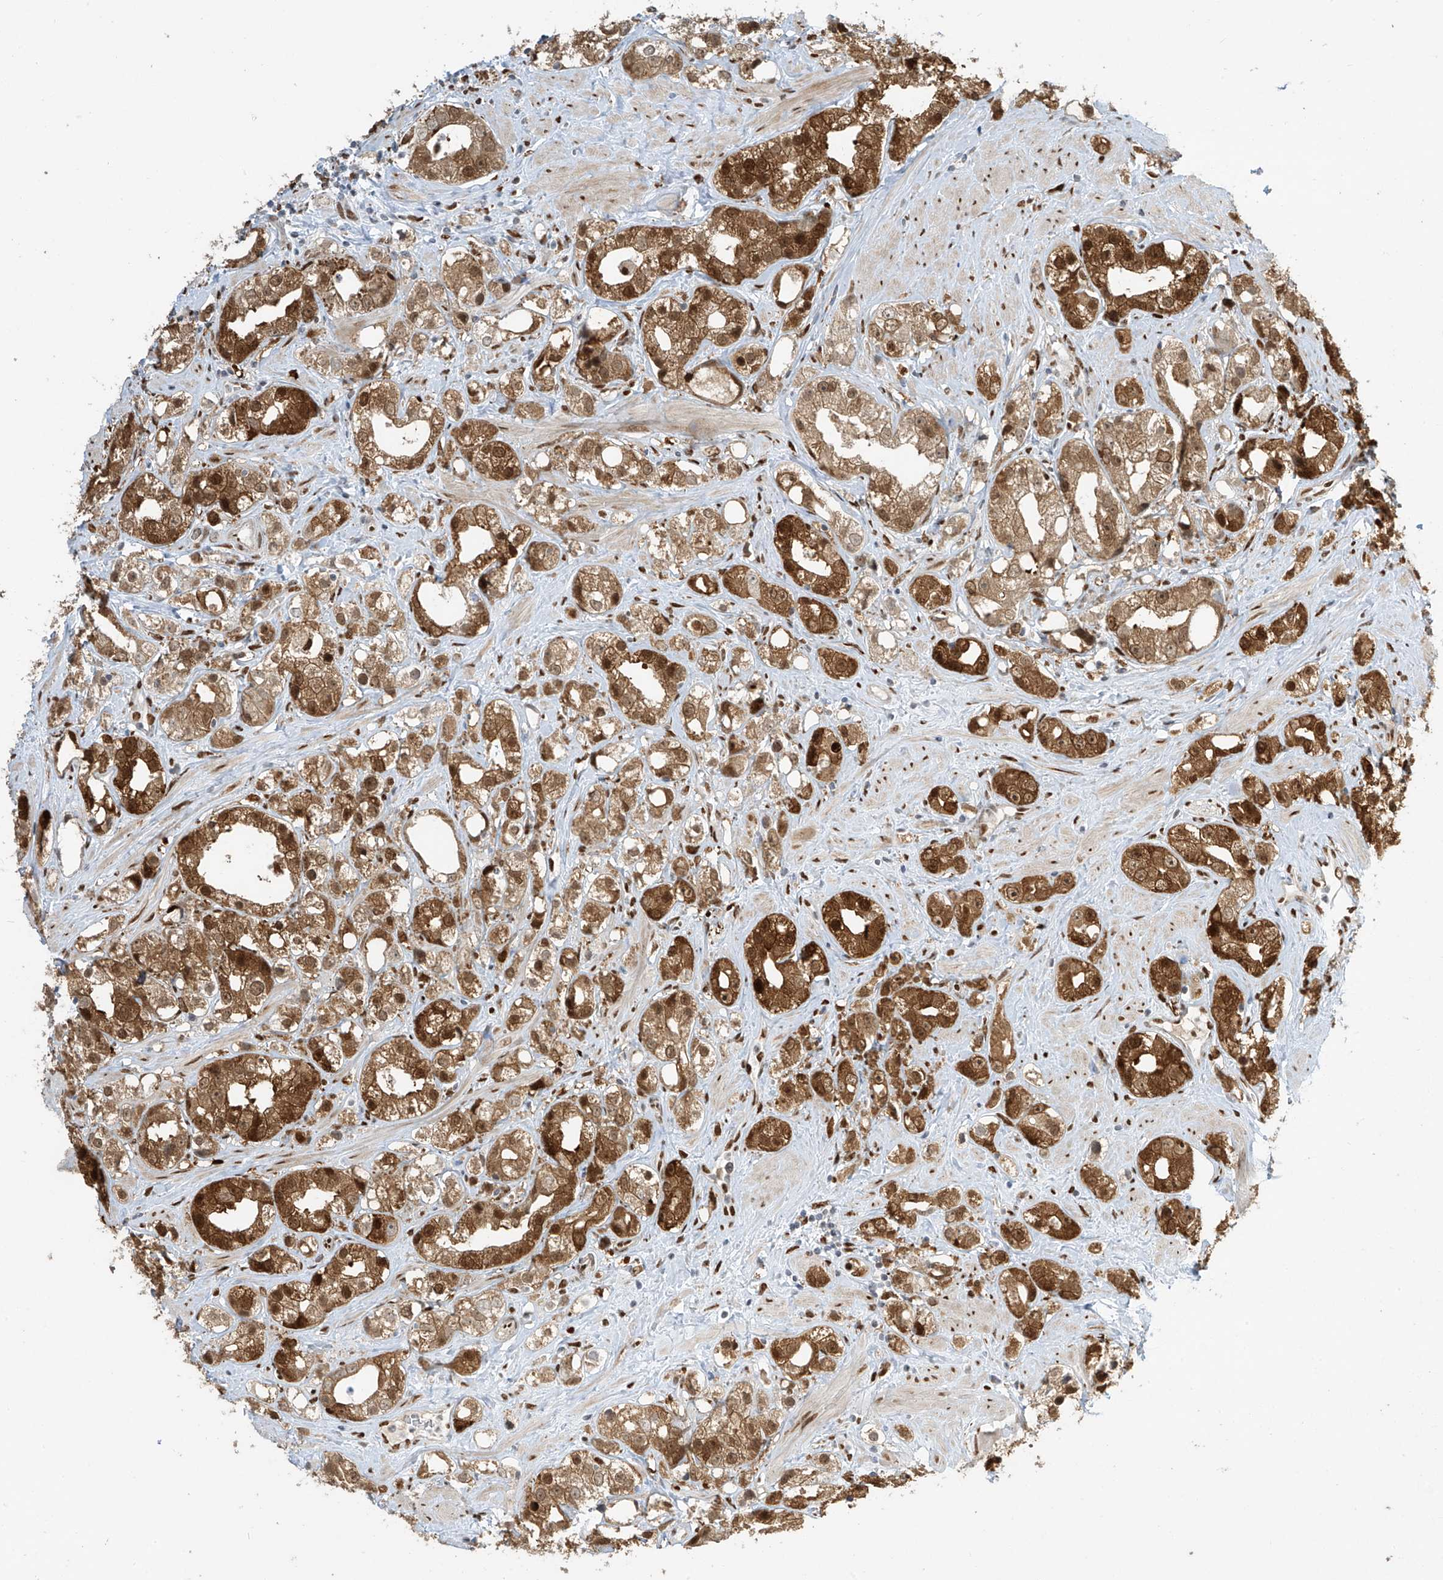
{"staining": {"intensity": "strong", "quantity": ">75%", "location": "cytoplasmic/membranous,nuclear"}, "tissue": "prostate cancer", "cell_type": "Tumor cells", "image_type": "cancer", "snomed": [{"axis": "morphology", "description": "Adenocarcinoma, NOS"}, {"axis": "topography", "description": "Prostate"}], "caption": "Tumor cells display high levels of strong cytoplasmic/membranous and nuclear expression in about >75% of cells in human prostate cancer (adenocarcinoma). (DAB = brown stain, brightfield microscopy at high magnification).", "gene": "PM20D2", "patient": {"sex": "male", "age": 79}}